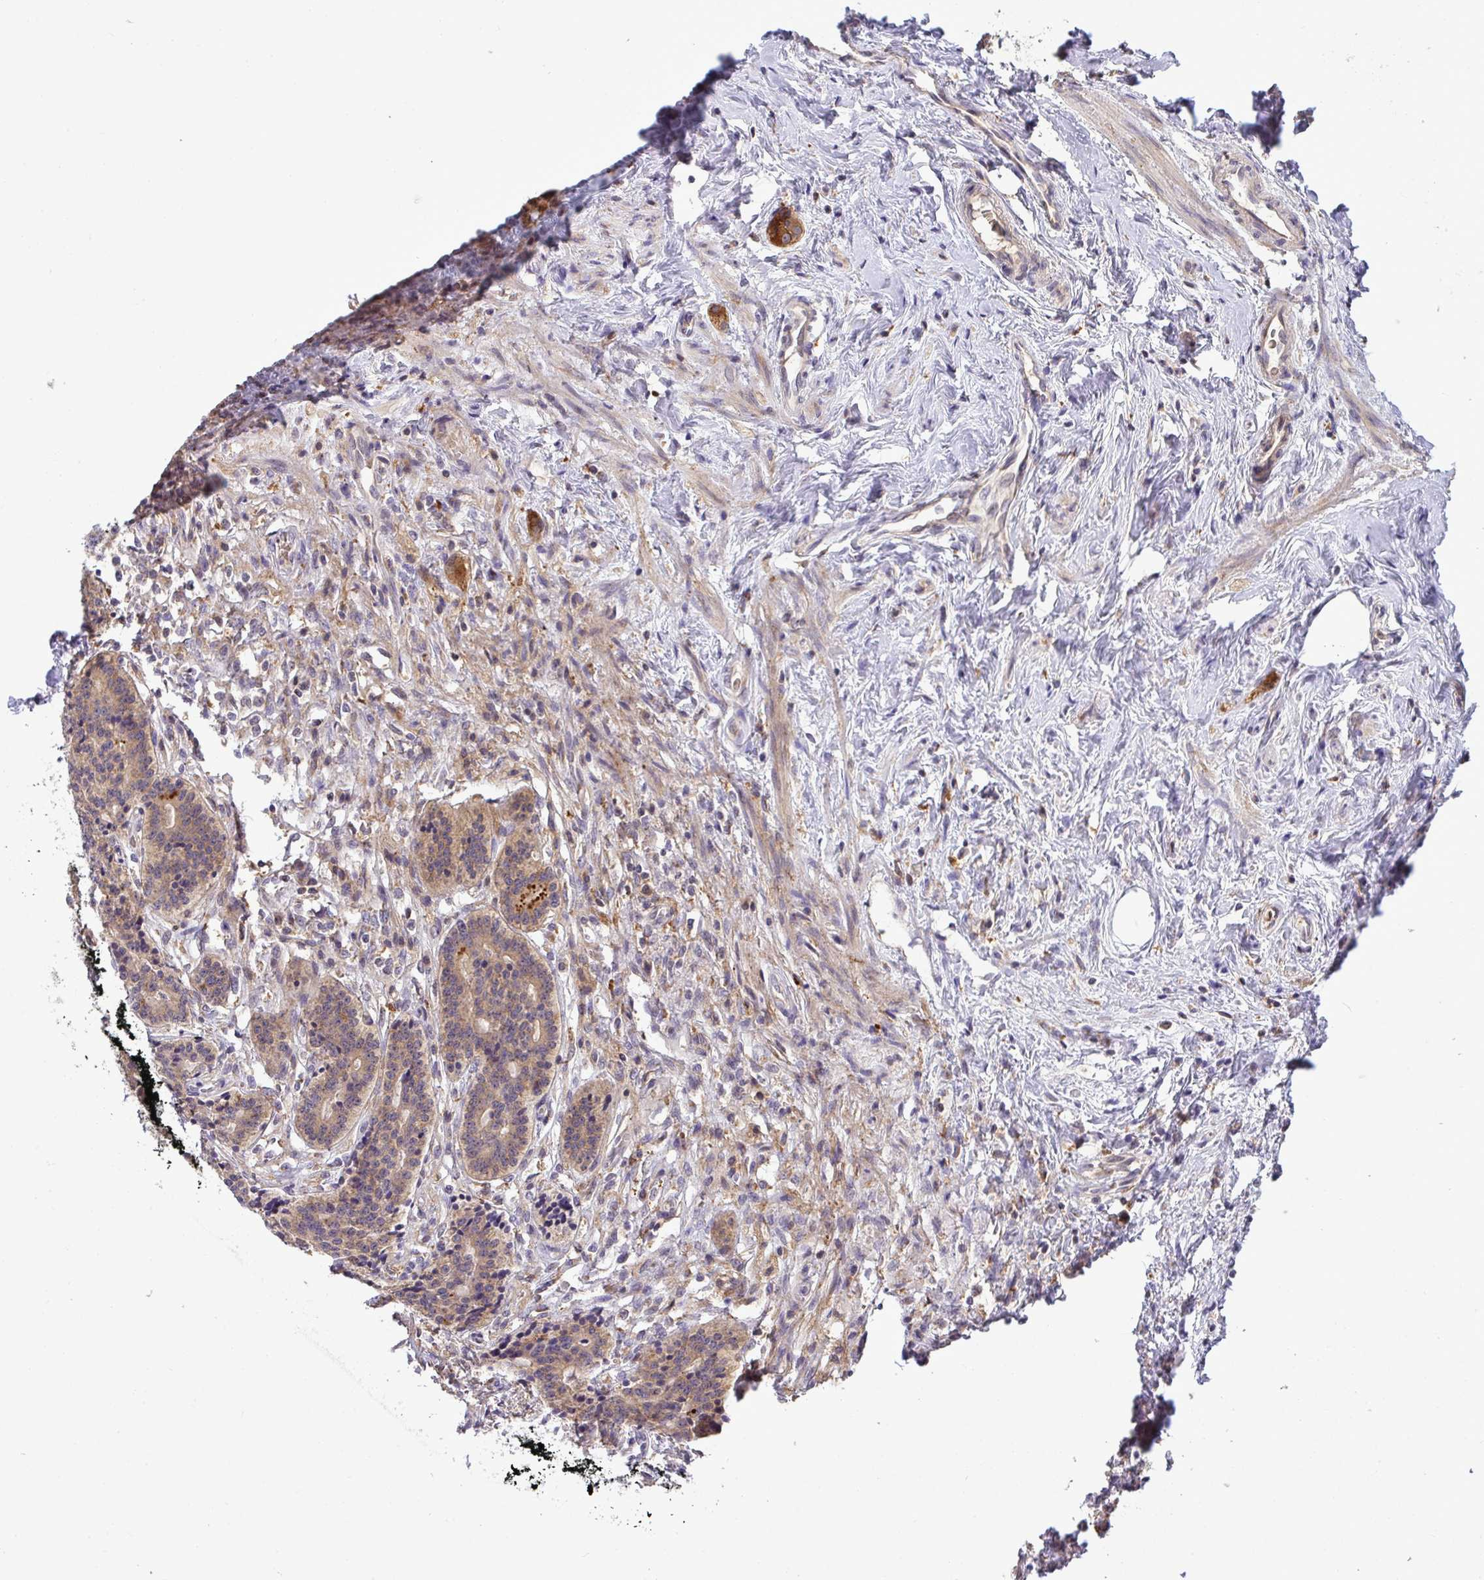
{"staining": {"intensity": "weak", "quantity": ">75%", "location": "cytoplasmic/membranous"}, "tissue": "carcinoid", "cell_type": "Tumor cells", "image_type": "cancer", "snomed": [{"axis": "morphology", "description": "Carcinoid, malignant, NOS"}, {"axis": "topography", "description": "Small intestine"}], "caption": "Protein expression analysis of human carcinoid reveals weak cytoplasmic/membranous staining in approximately >75% of tumor cells.", "gene": "SLC9A6", "patient": {"sex": "female", "age": 73}}